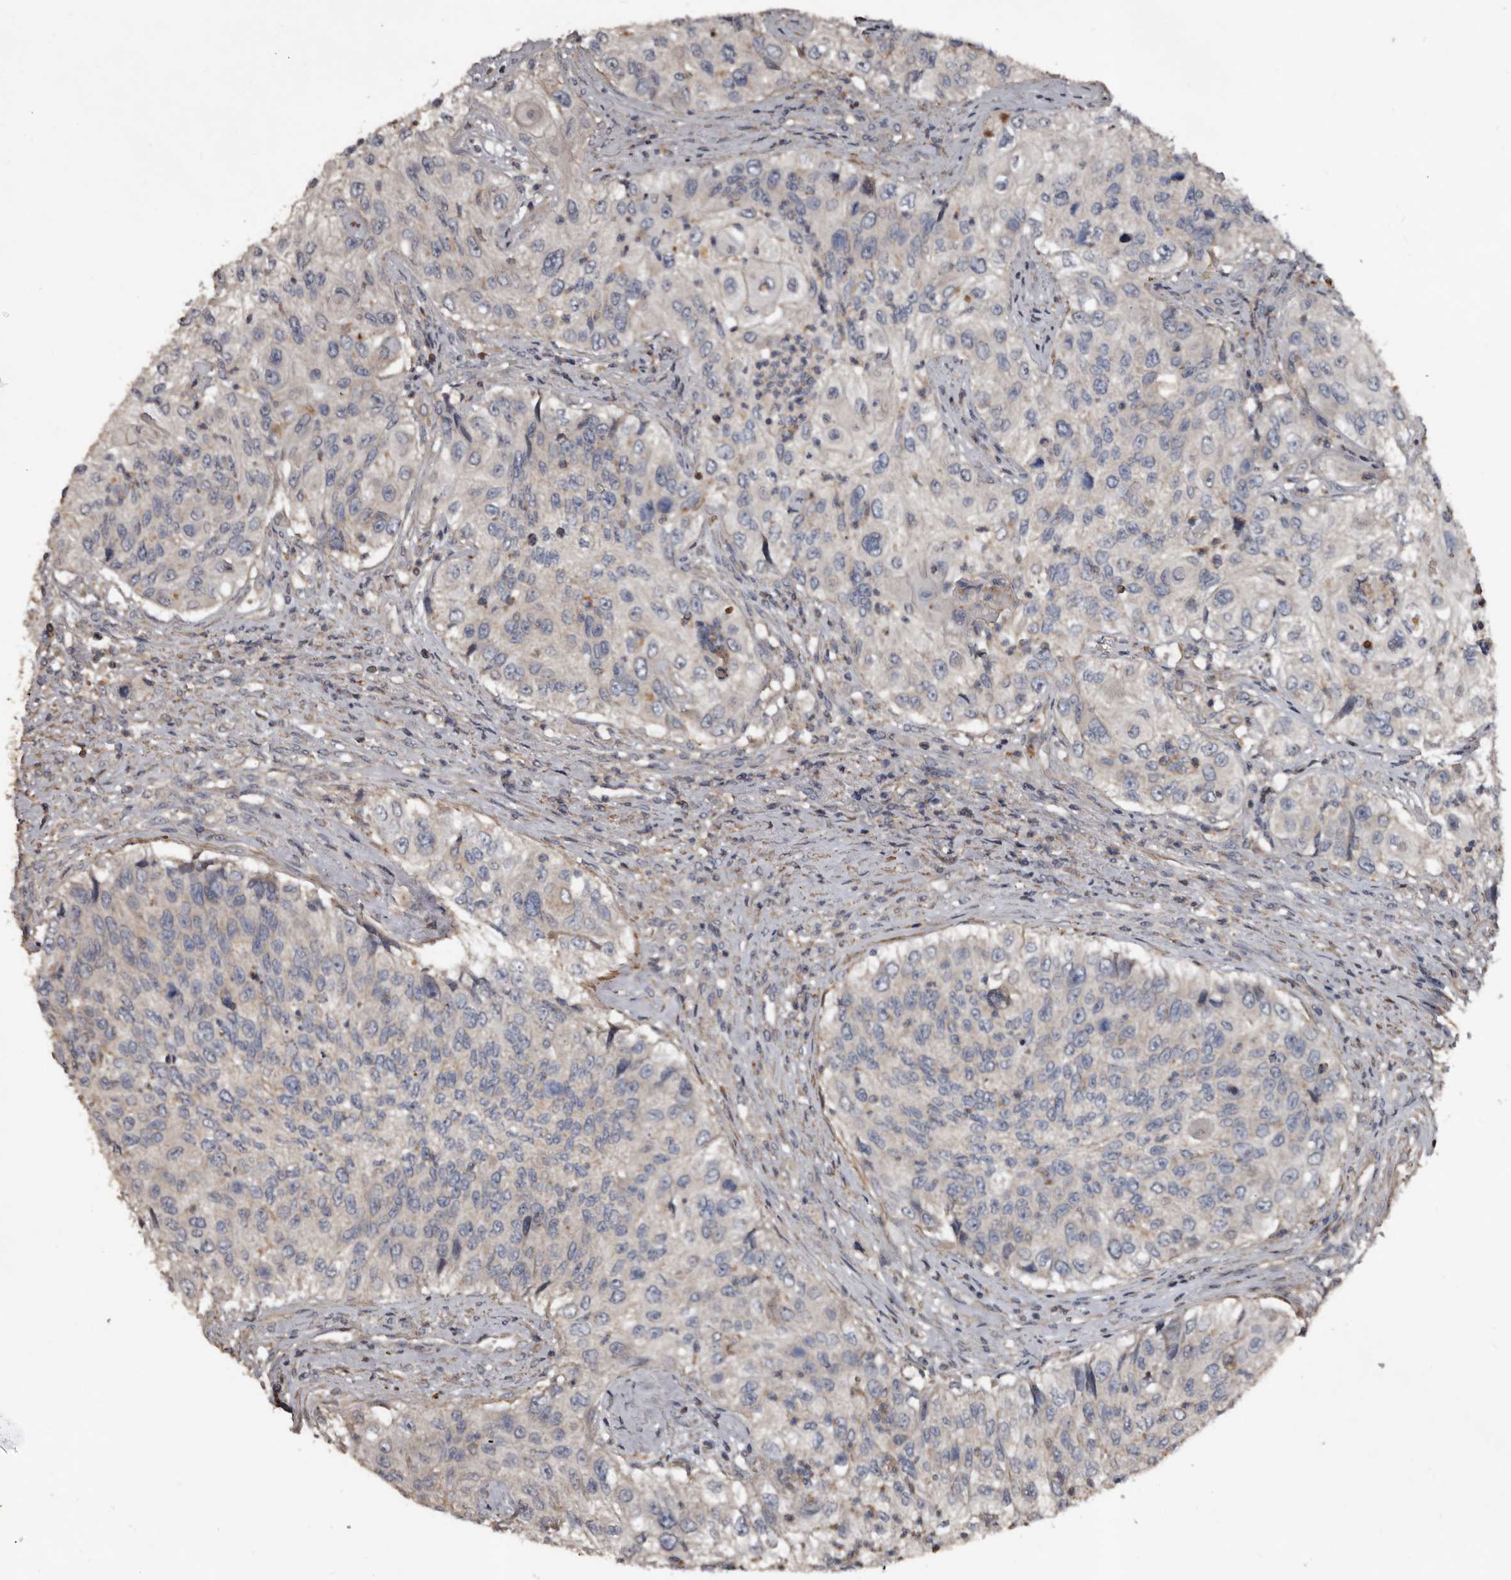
{"staining": {"intensity": "negative", "quantity": "none", "location": "none"}, "tissue": "urothelial cancer", "cell_type": "Tumor cells", "image_type": "cancer", "snomed": [{"axis": "morphology", "description": "Urothelial carcinoma, High grade"}, {"axis": "topography", "description": "Urinary bladder"}], "caption": "This is a histopathology image of immunohistochemistry (IHC) staining of high-grade urothelial carcinoma, which shows no expression in tumor cells.", "gene": "GREB1", "patient": {"sex": "female", "age": 60}}